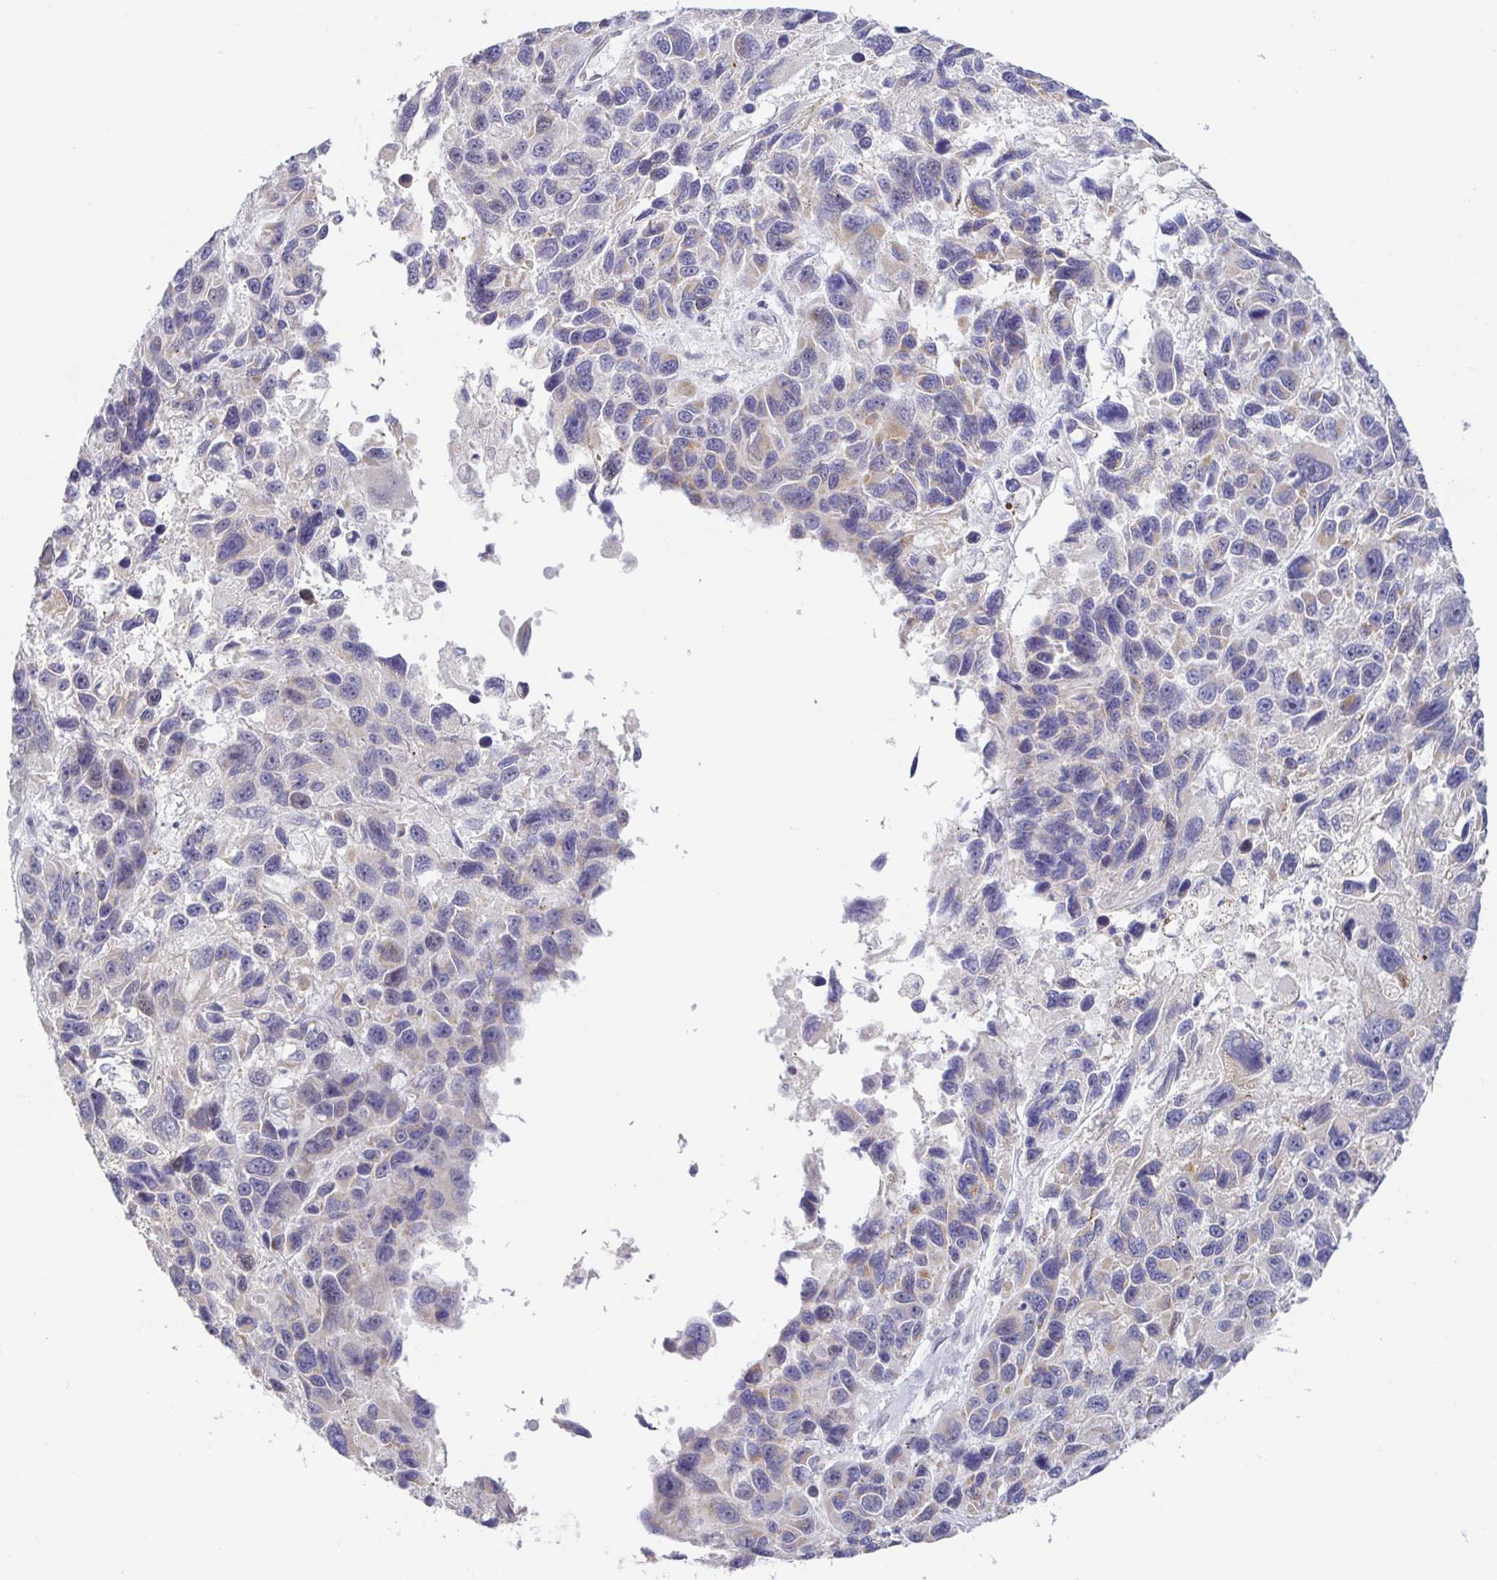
{"staining": {"intensity": "negative", "quantity": "none", "location": "none"}, "tissue": "melanoma", "cell_type": "Tumor cells", "image_type": "cancer", "snomed": [{"axis": "morphology", "description": "Malignant melanoma, NOS"}, {"axis": "topography", "description": "Skin"}], "caption": "The immunohistochemistry (IHC) histopathology image has no significant positivity in tumor cells of melanoma tissue. (Stains: DAB (3,3'-diaminobenzidine) immunohistochemistry with hematoxylin counter stain, Microscopy: brightfield microscopy at high magnification).", "gene": "CIT", "patient": {"sex": "male", "age": 53}}